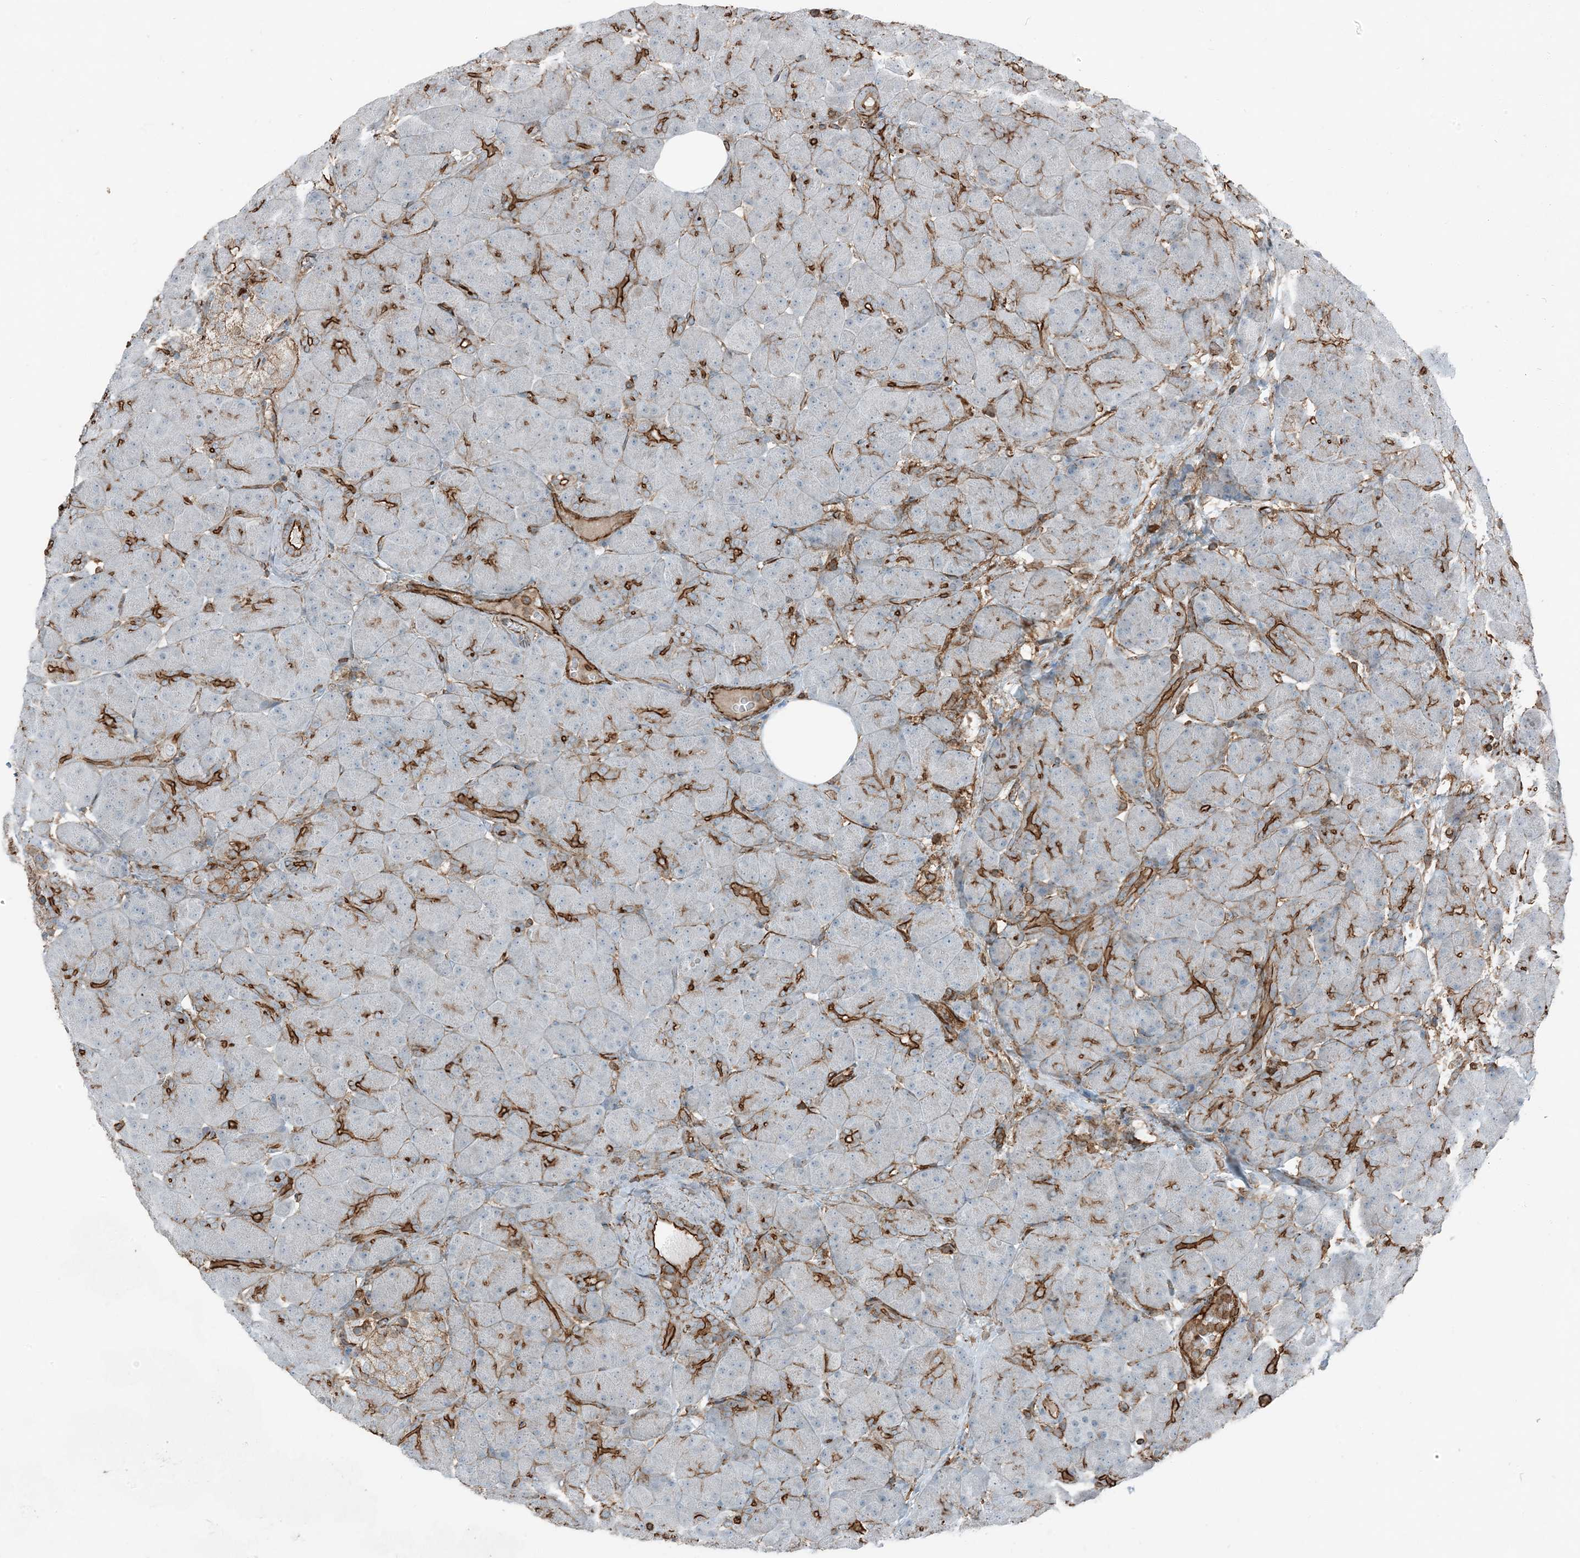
{"staining": {"intensity": "strong", "quantity": "<25%", "location": "cytoplasmic/membranous"}, "tissue": "pancreas", "cell_type": "Exocrine glandular cells", "image_type": "normal", "snomed": [{"axis": "morphology", "description": "Normal tissue, NOS"}, {"axis": "topography", "description": "Pancreas"}], "caption": "Immunohistochemistry (IHC) of unremarkable human pancreas displays medium levels of strong cytoplasmic/membranous expression in about <25% of exocrine glandular cells.", "gene": "APOBEC3C", "patient": {"sex": "male", "age": 66}}